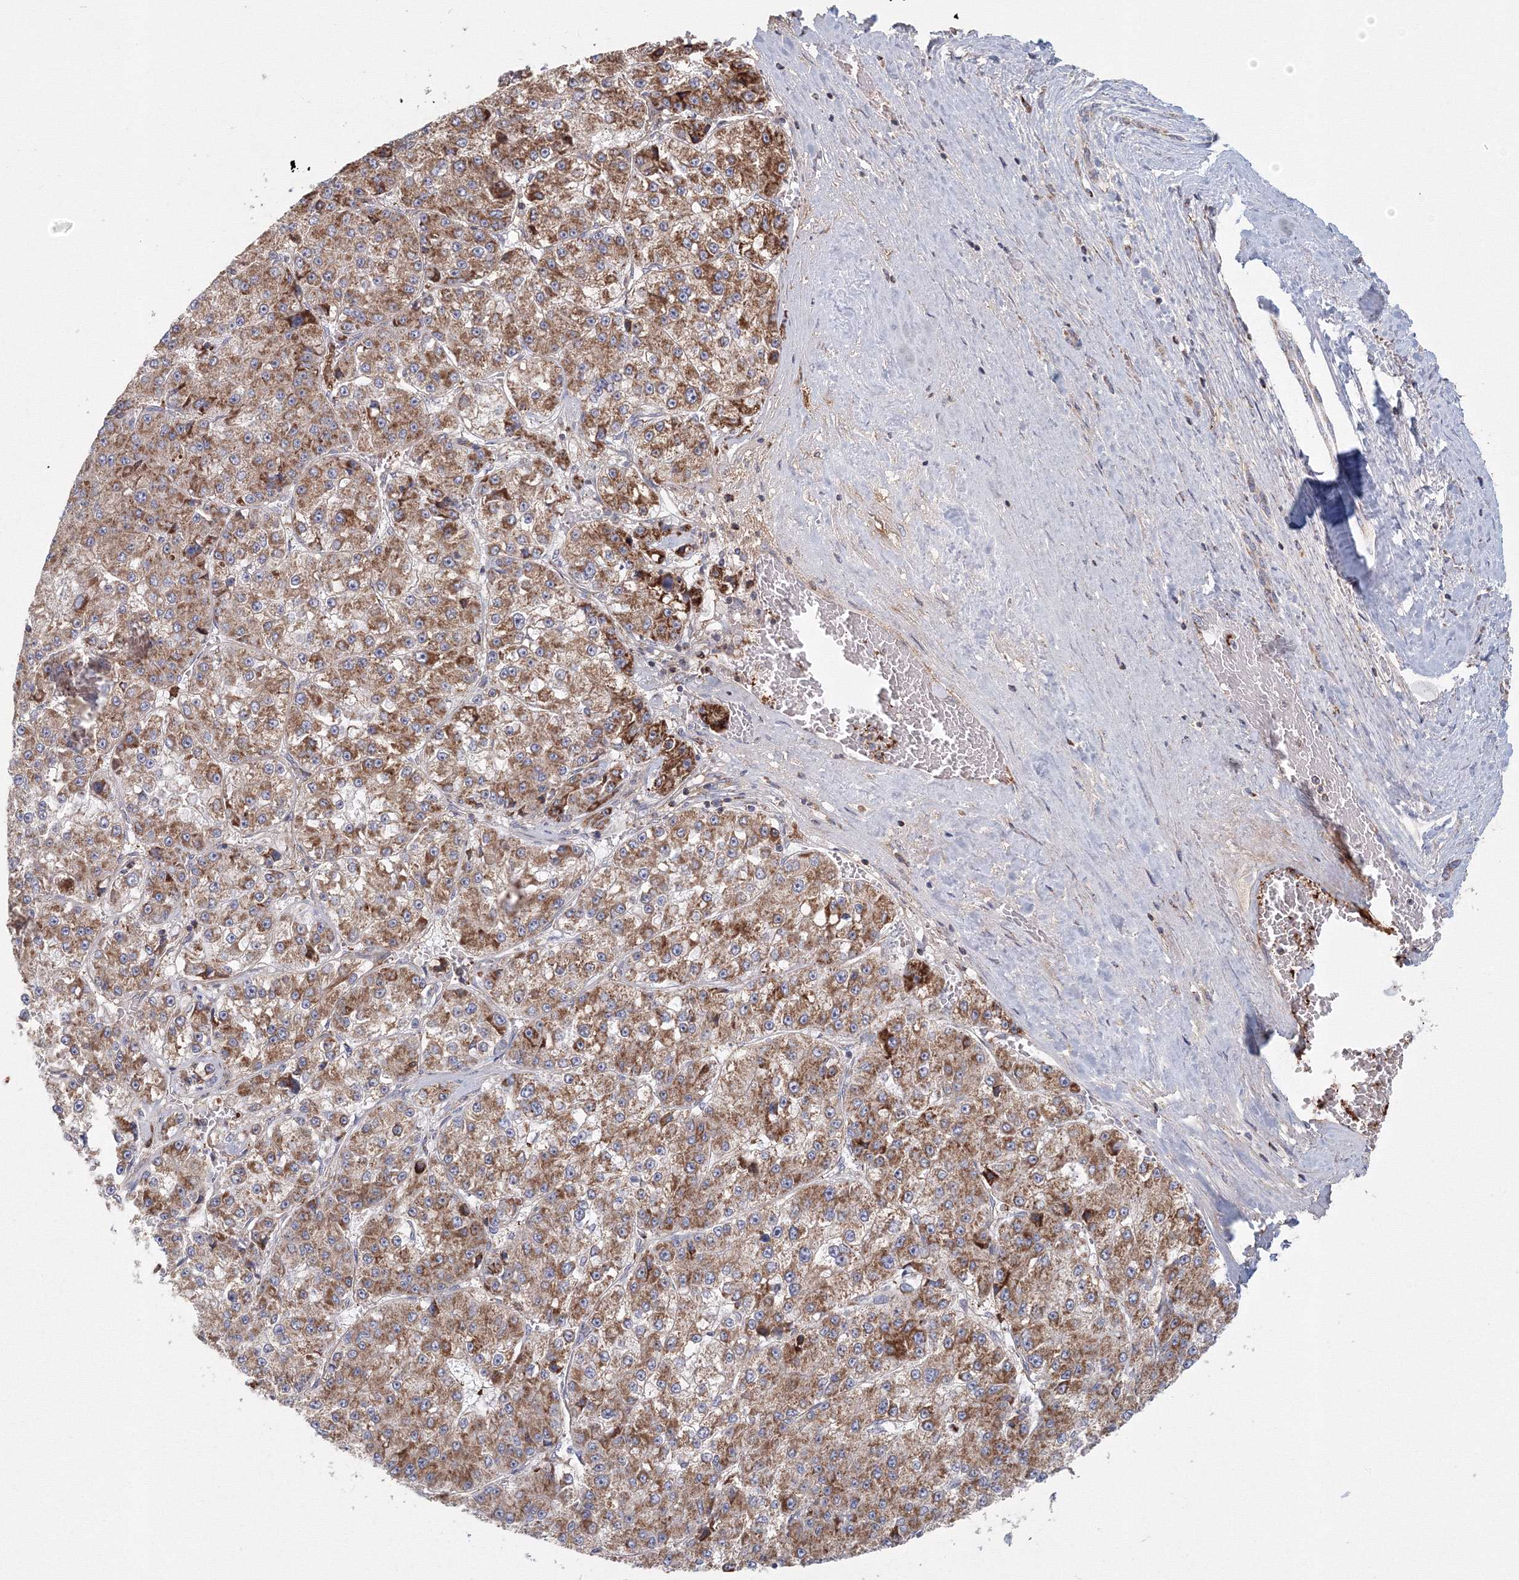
{"staining": {"intensity": "moderate", "quantity": ">75%", "location": "cytoplasmic/membranous"}, "tissue": "liver cancer", "cell_type": "Tumor cells", "image_type": "cancer", "snomed": [{"axis": "morphology", "description": "Carcinoma, Hepatocellular, NOS"}, {"axis": "topography", "description": "Liver"}], "caption": "A micrograph showing moderate cytoplasmic/membranous staining in about >75% of tumor cells in liver cancer (hepatocellular carcinoma), as visualized by brown immunohistochemical staining.", "gene": "GRPEL1", "patient": {"sex": "female", "age": 73}}